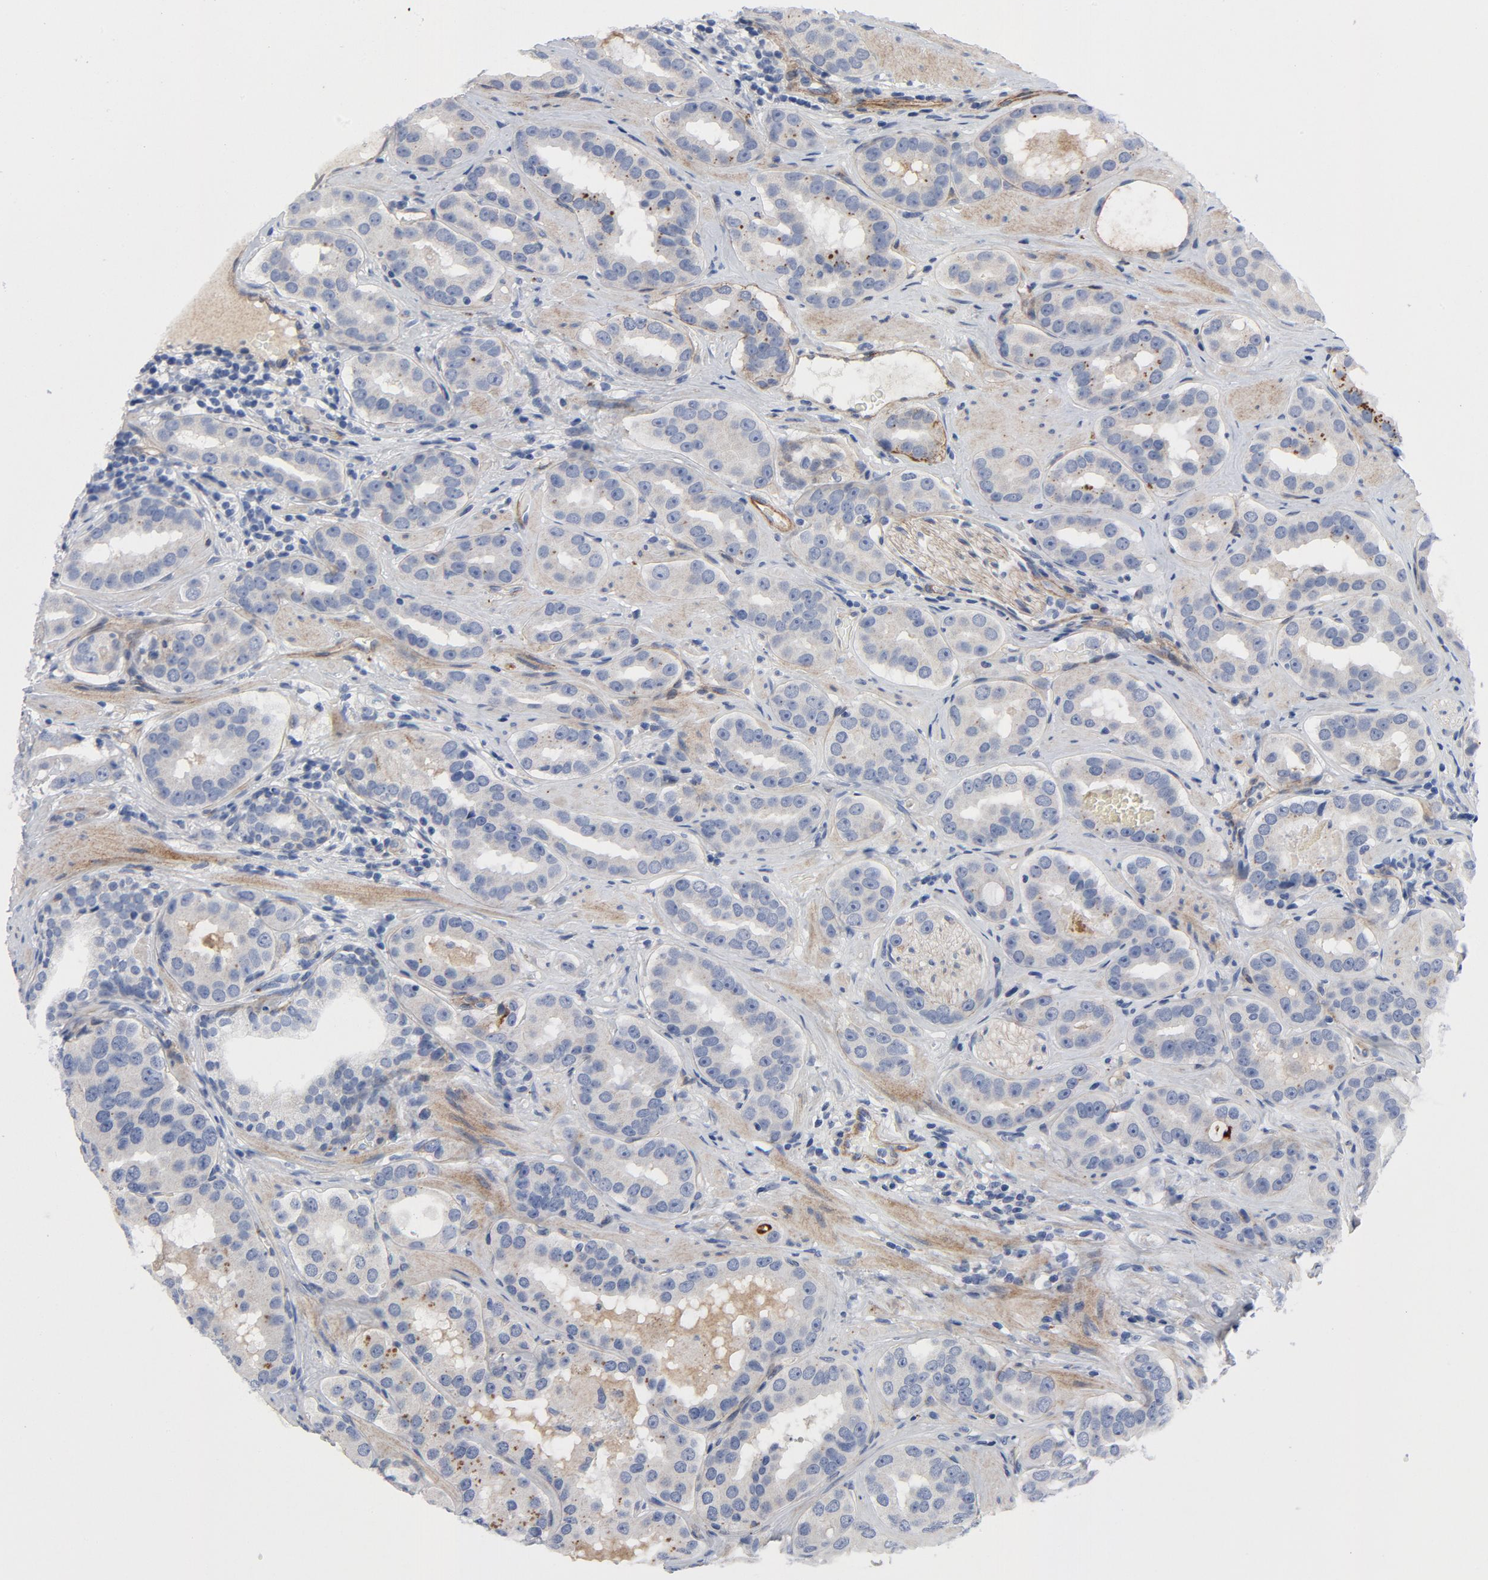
{"staining": {"intensity": "weak", "quantity": "25%-75%", "location": "cytoplasmic/membranous"}, "tissue": "prostate cancer", "cell_type": "Tumor cells", "image_type": "cancer", "snomed": [{"axis": "morphology", "description": "Adenocarcinoma, Low grade"}, {"axis": "topography", "description": "Prostate"}], "caption": "Protein expression analysis of prostate cancer (low-grade adenocarcinoma) reveals weak cytoplasmic/membranous expression in about 25%-75% of tumor cells.", "gene": "LAMC1", "patient": {"sex": "male", "age": 59}}